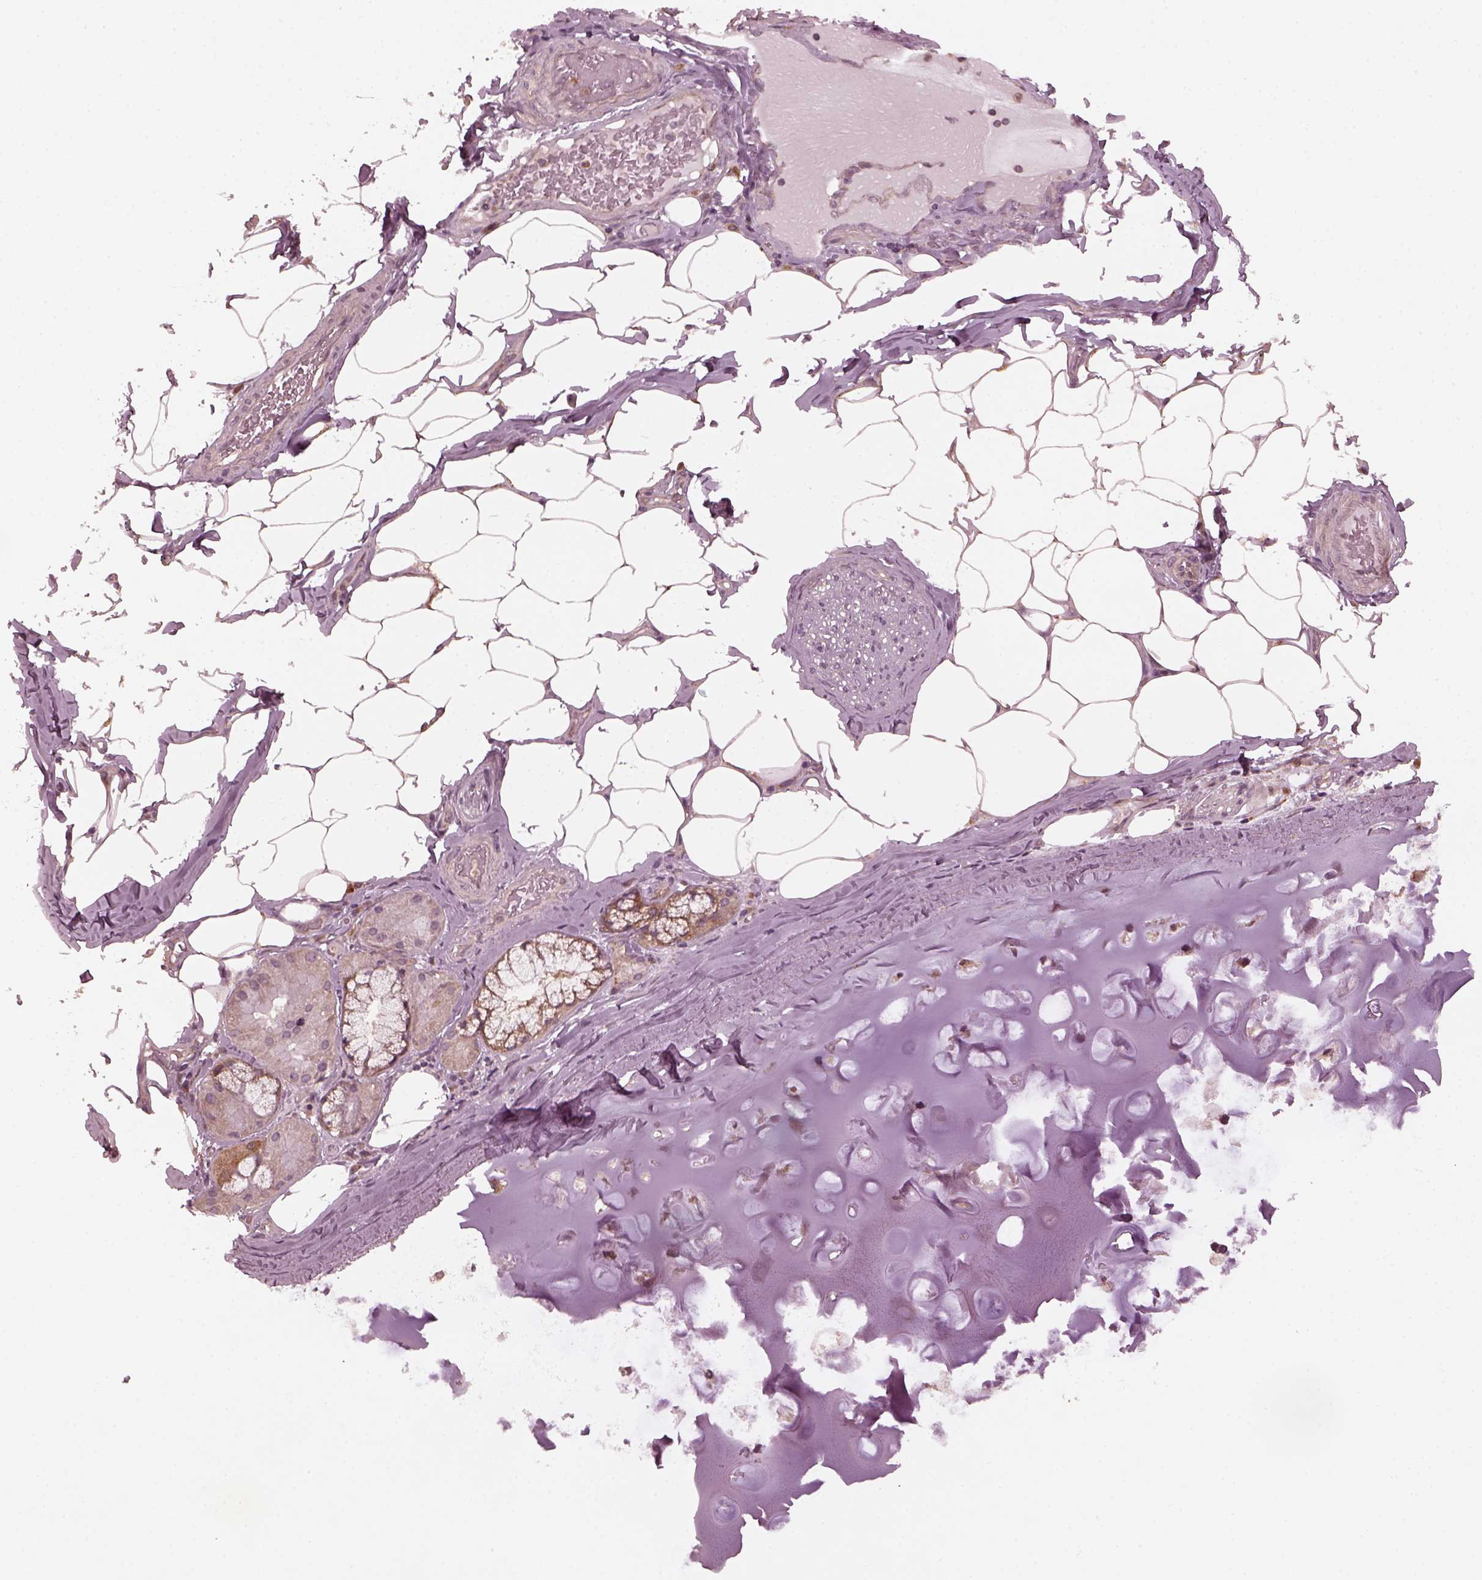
{"staining": {"intensity": "negative", "quantity": "none", "location": "none"}, "tissue": "adipose tissue", "cell_type": "Adipocytes", "image_type": "normal", "snomed": [{"axis": "morphology", "description": "Normal tissue, NOS"}, {"axis": "topography", "description": "Bronchus"}, {"axis": "topography", "description": "Lung"}], "caption": "The IHC image has no significant expression in adipocytes of adipose tissue.", "gene": "FAF2", "patient": {"sex": "female", "age": 57}}